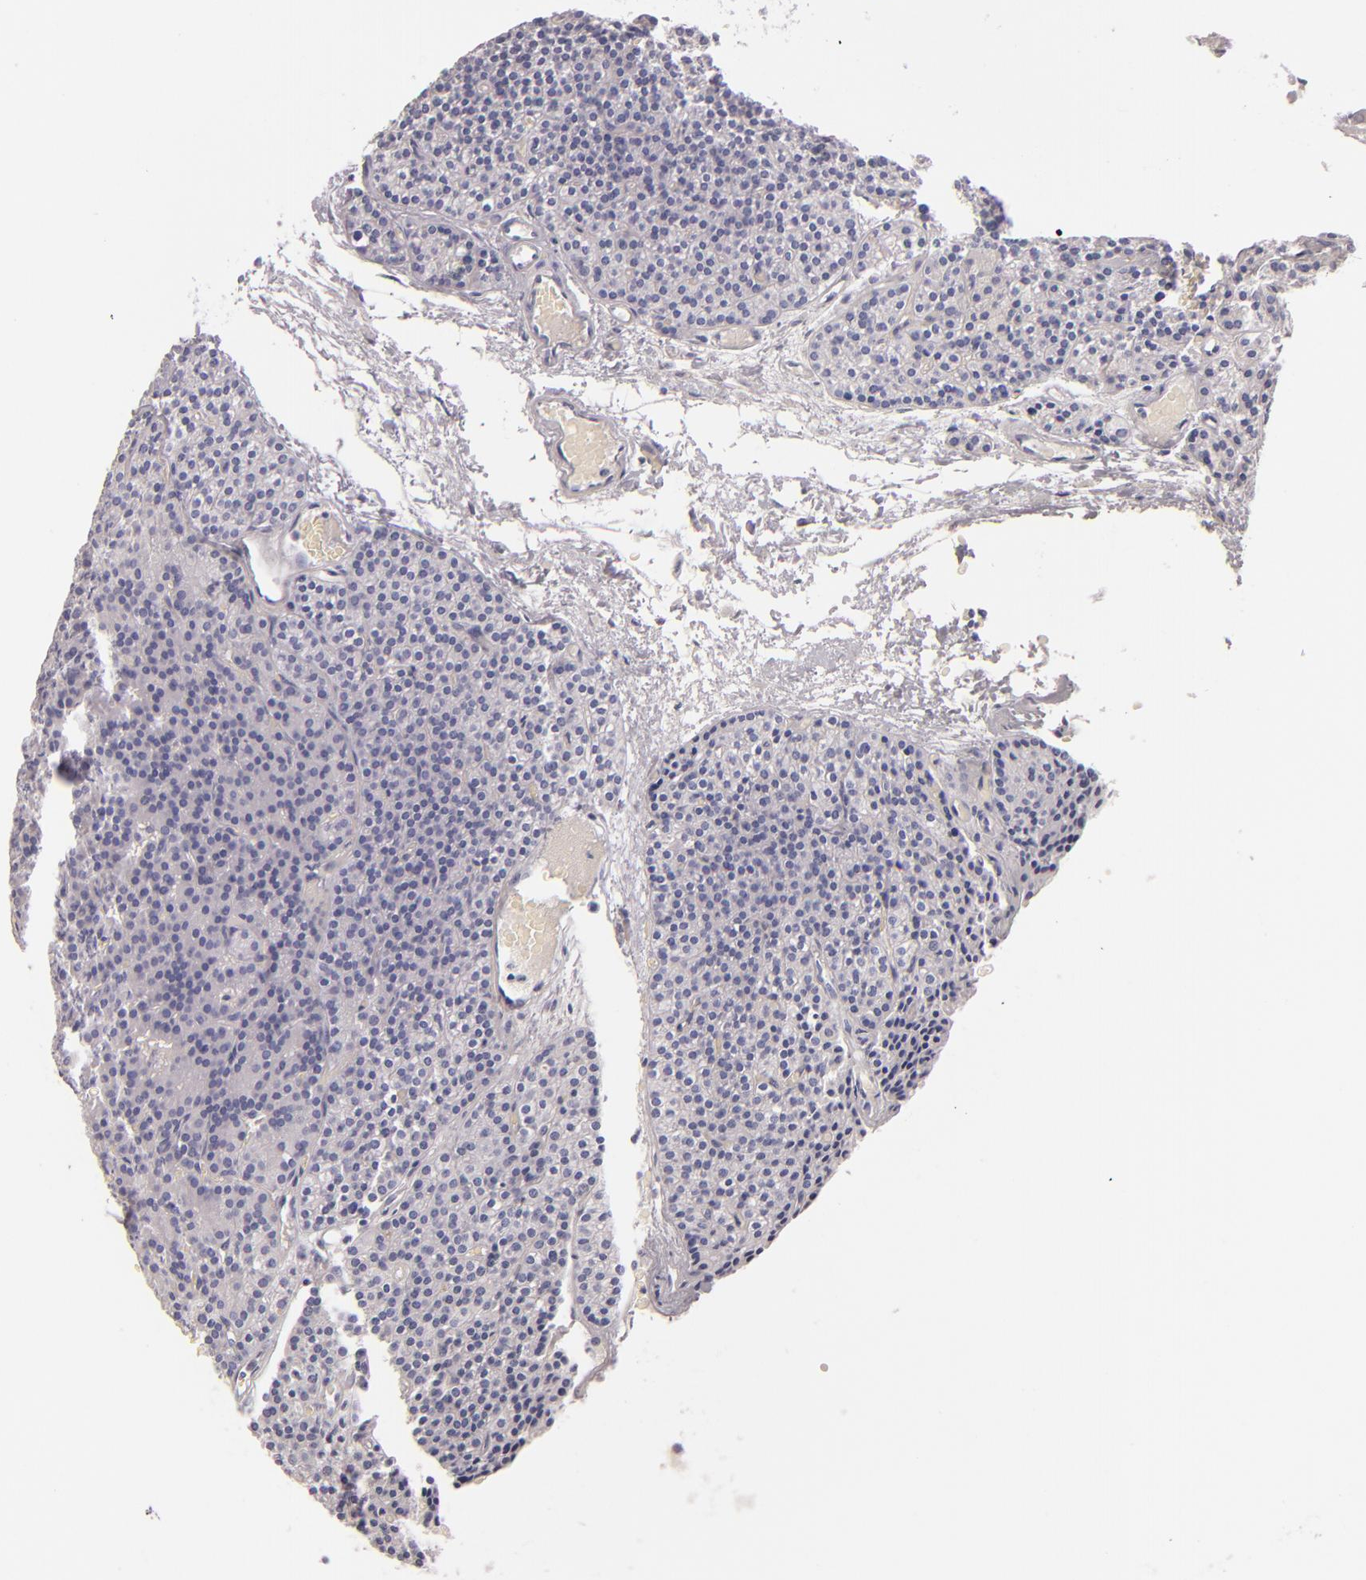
{"staining": {"intensity": "negative", "quantity": "none", "location": "none"}, "tissue": "parathyroid gland", "cell_type": "Glandular cells", "image_type": "normal", "snomed": [{"axis": "morphology", "description": "Normal tissue, NOS"}, {"axis": "topography", "description": "Parathyroid gland"}], "caption": "The immunohistochemistry (IHC) histopathology image has no significant staining in glandular cells of parathyroid gland.", "gene": "CD207", "patient": {"sex": "male", "age": 57}}